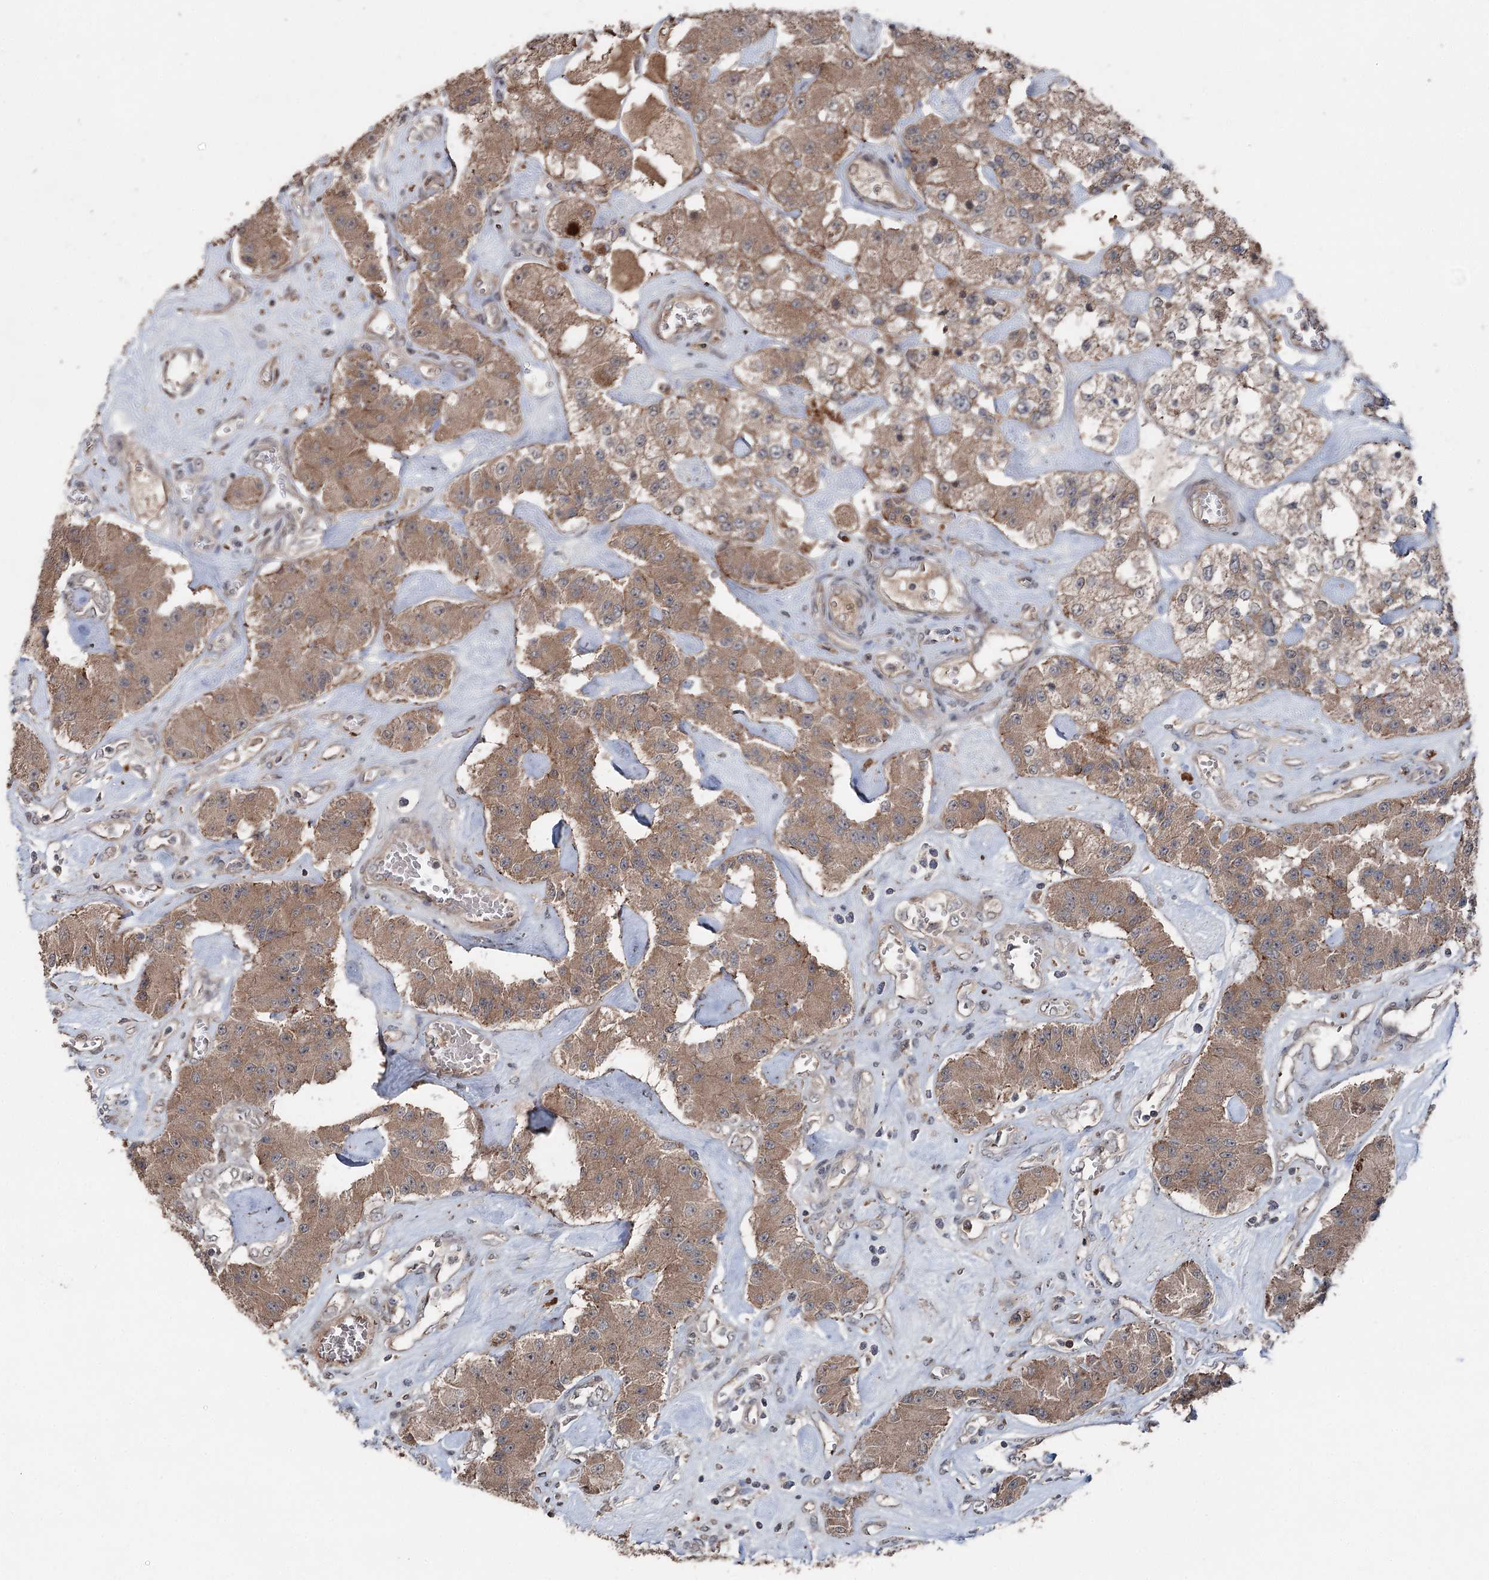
{"staining": {"intensity": "moderate", "quantity": ">75%", "location": "cytoplasmic/membranous"}, "tissue": "carcinoid", "cell_type": "Tumor cells", "image_type": "cancer", "snomed": [{"axis": "morphology", "description": "Carcinoid, malignant, NOS"}, {"axis": "topography", "description": "Pancreas"}], "caption": "IHC micrograph of neoplastic tissue: human malignant carcinoid stained using IHC displays medium levels of moderate protein expression localized specifically in the cytoplasmic/membranous of tumor cells, appearing as a cytoplasmic/membranous brown color.", "gene": "MAPK8IP2", "patient": {"sex": "male", "age": 41}}